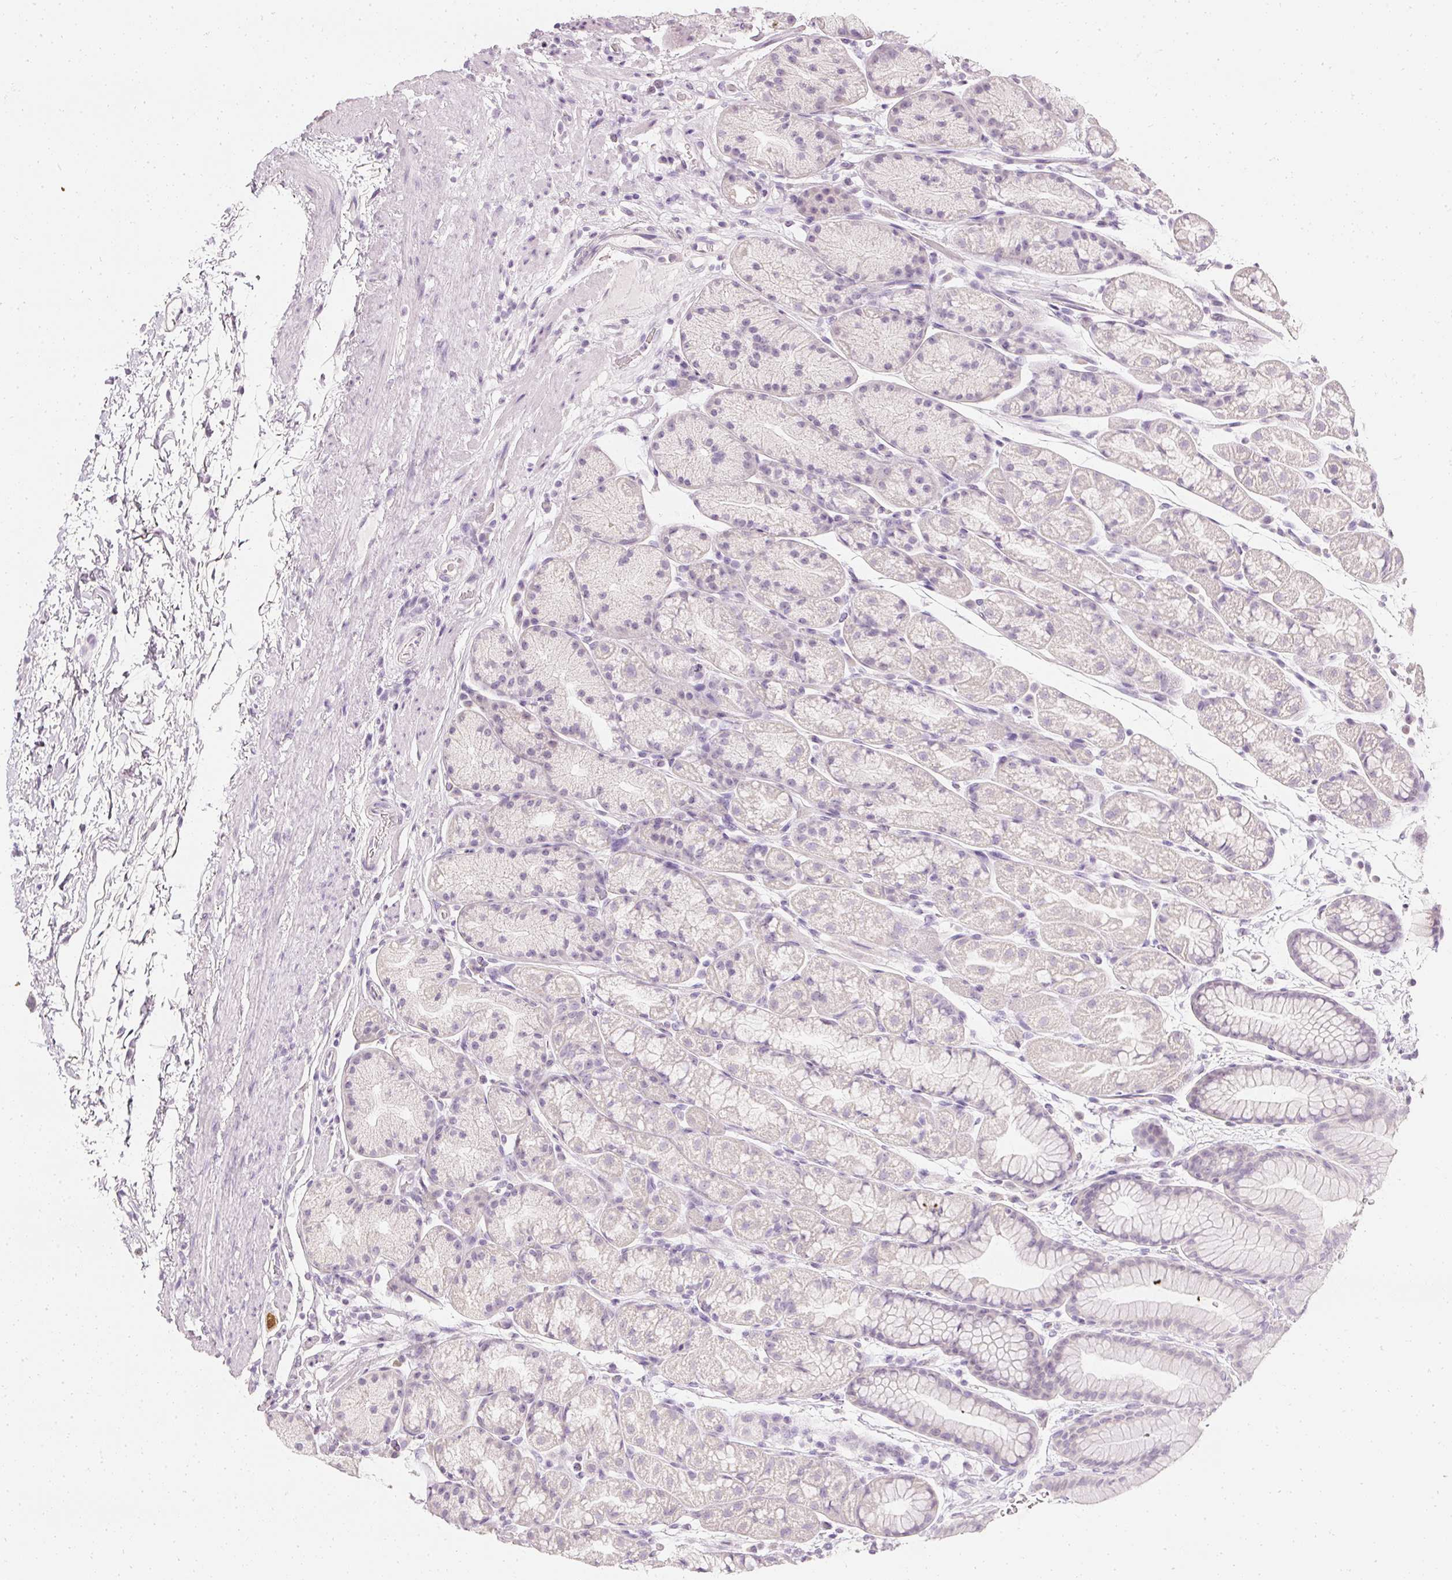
{"staining": {"intensity": "negative", "quantity": "none", "location": "none"}, "tissue": "stomach", "cell_type": "Glandular cells", "image_type": "normal", "snomed": [{"axis": "morphology", "description": "Normal tissue, NOS"}, {"axis": "topography", "description": "Stomach, lower"}], "caption": "A high-resolution histopathology image shows immunohistochemistry staining of normal stomach, which displays no significant positivity in glandular cells.", "gene": "ELAVL3", "patient": {"sex": "male", "age": 67}}